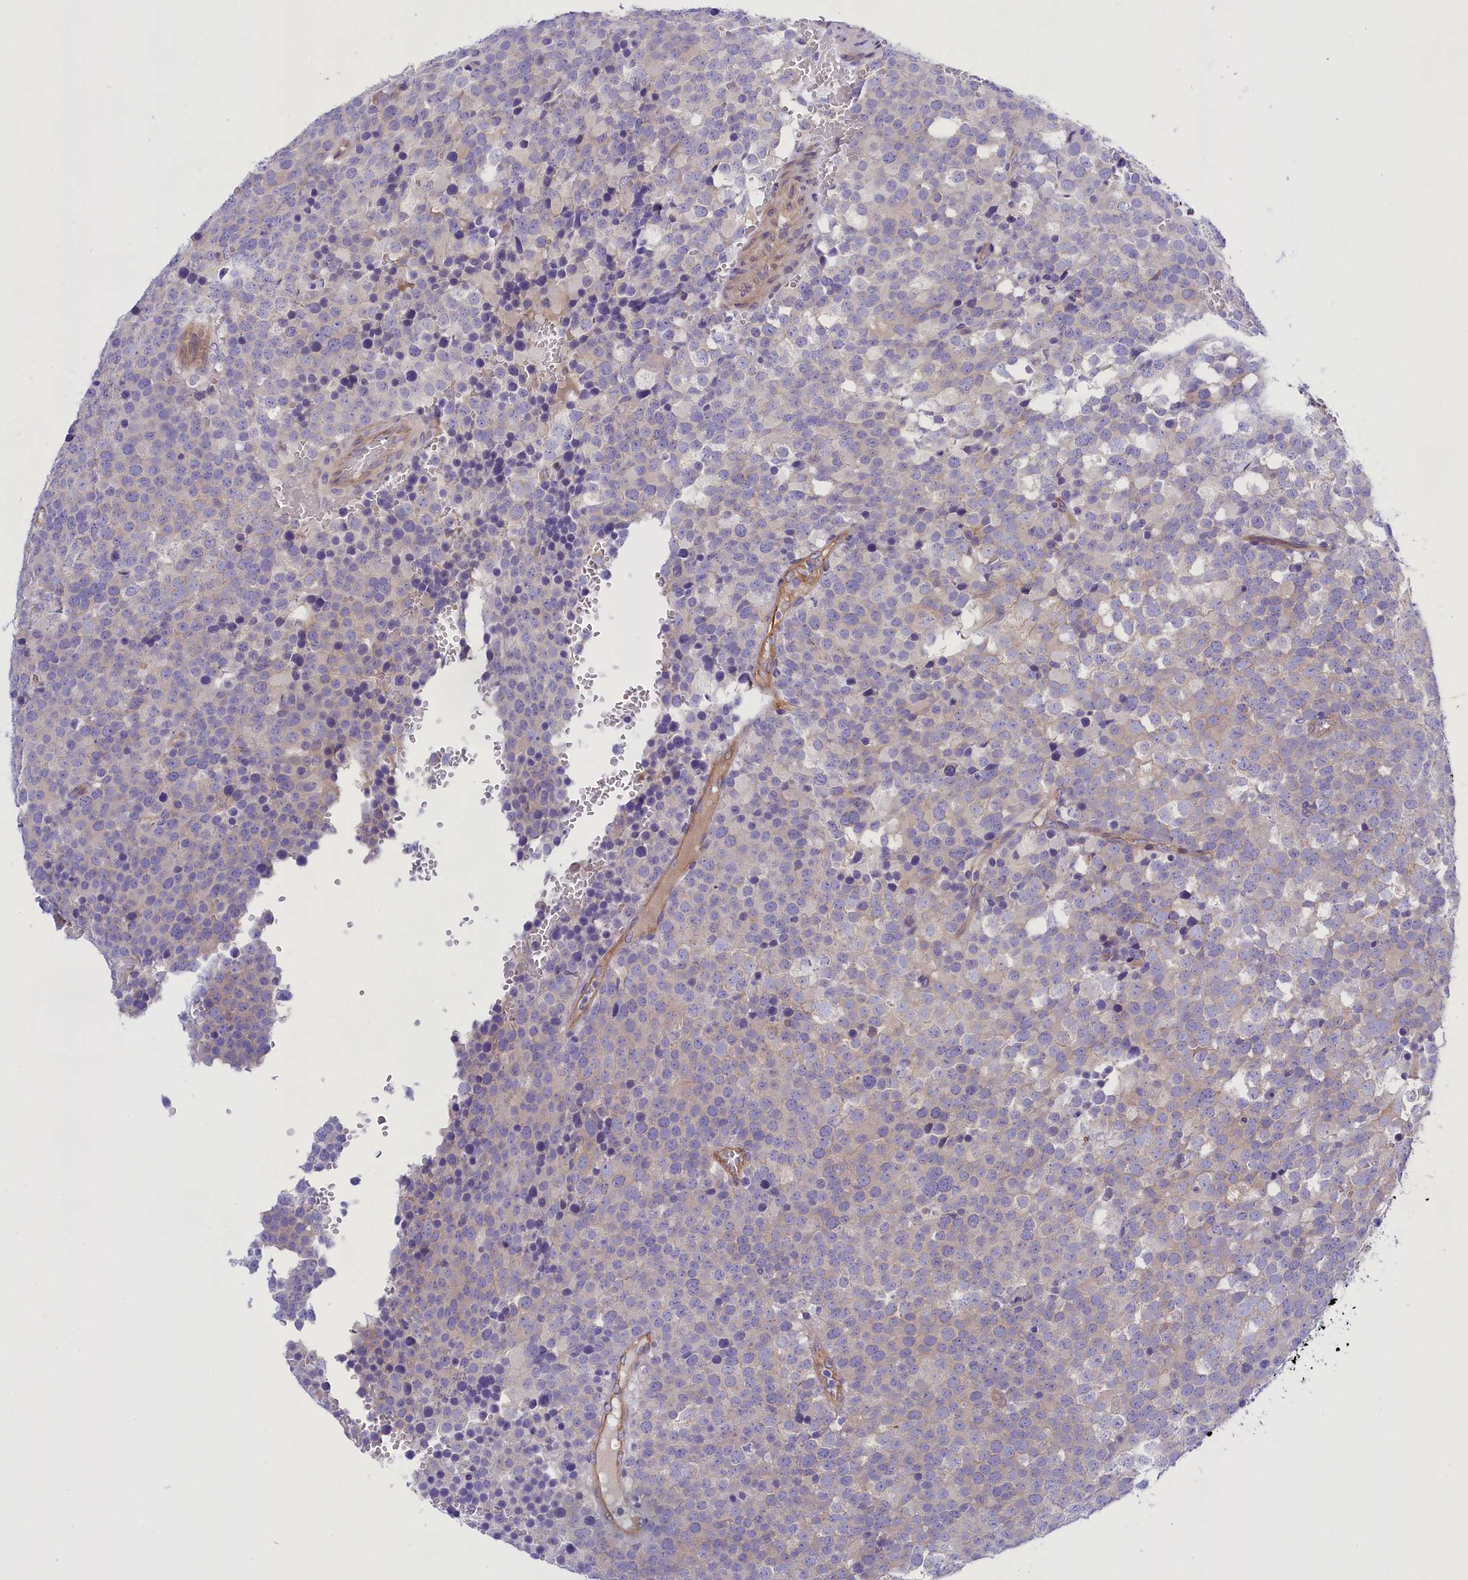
{"staining": {"intensity": "negative", "quantity": "none", "location": "none"}, "tissue": "testis cancer", "cell_type": "Tumor cells", "image_type": "cancer", "snomed": [{"axis": "morphology", "description": "Seminoma, NOS"}, {"axis": "topography", "description": "Testis"}], "caption": "A histopathology image of human testis cancer (seminoma) is negative for staining in tumor cells. The staining is performed using DAB brown chromogen with nuclei counter-stained in using hematoxylin.", "gene": "PPP1R13L", "patient": {"sex": "male", "age": 71}}